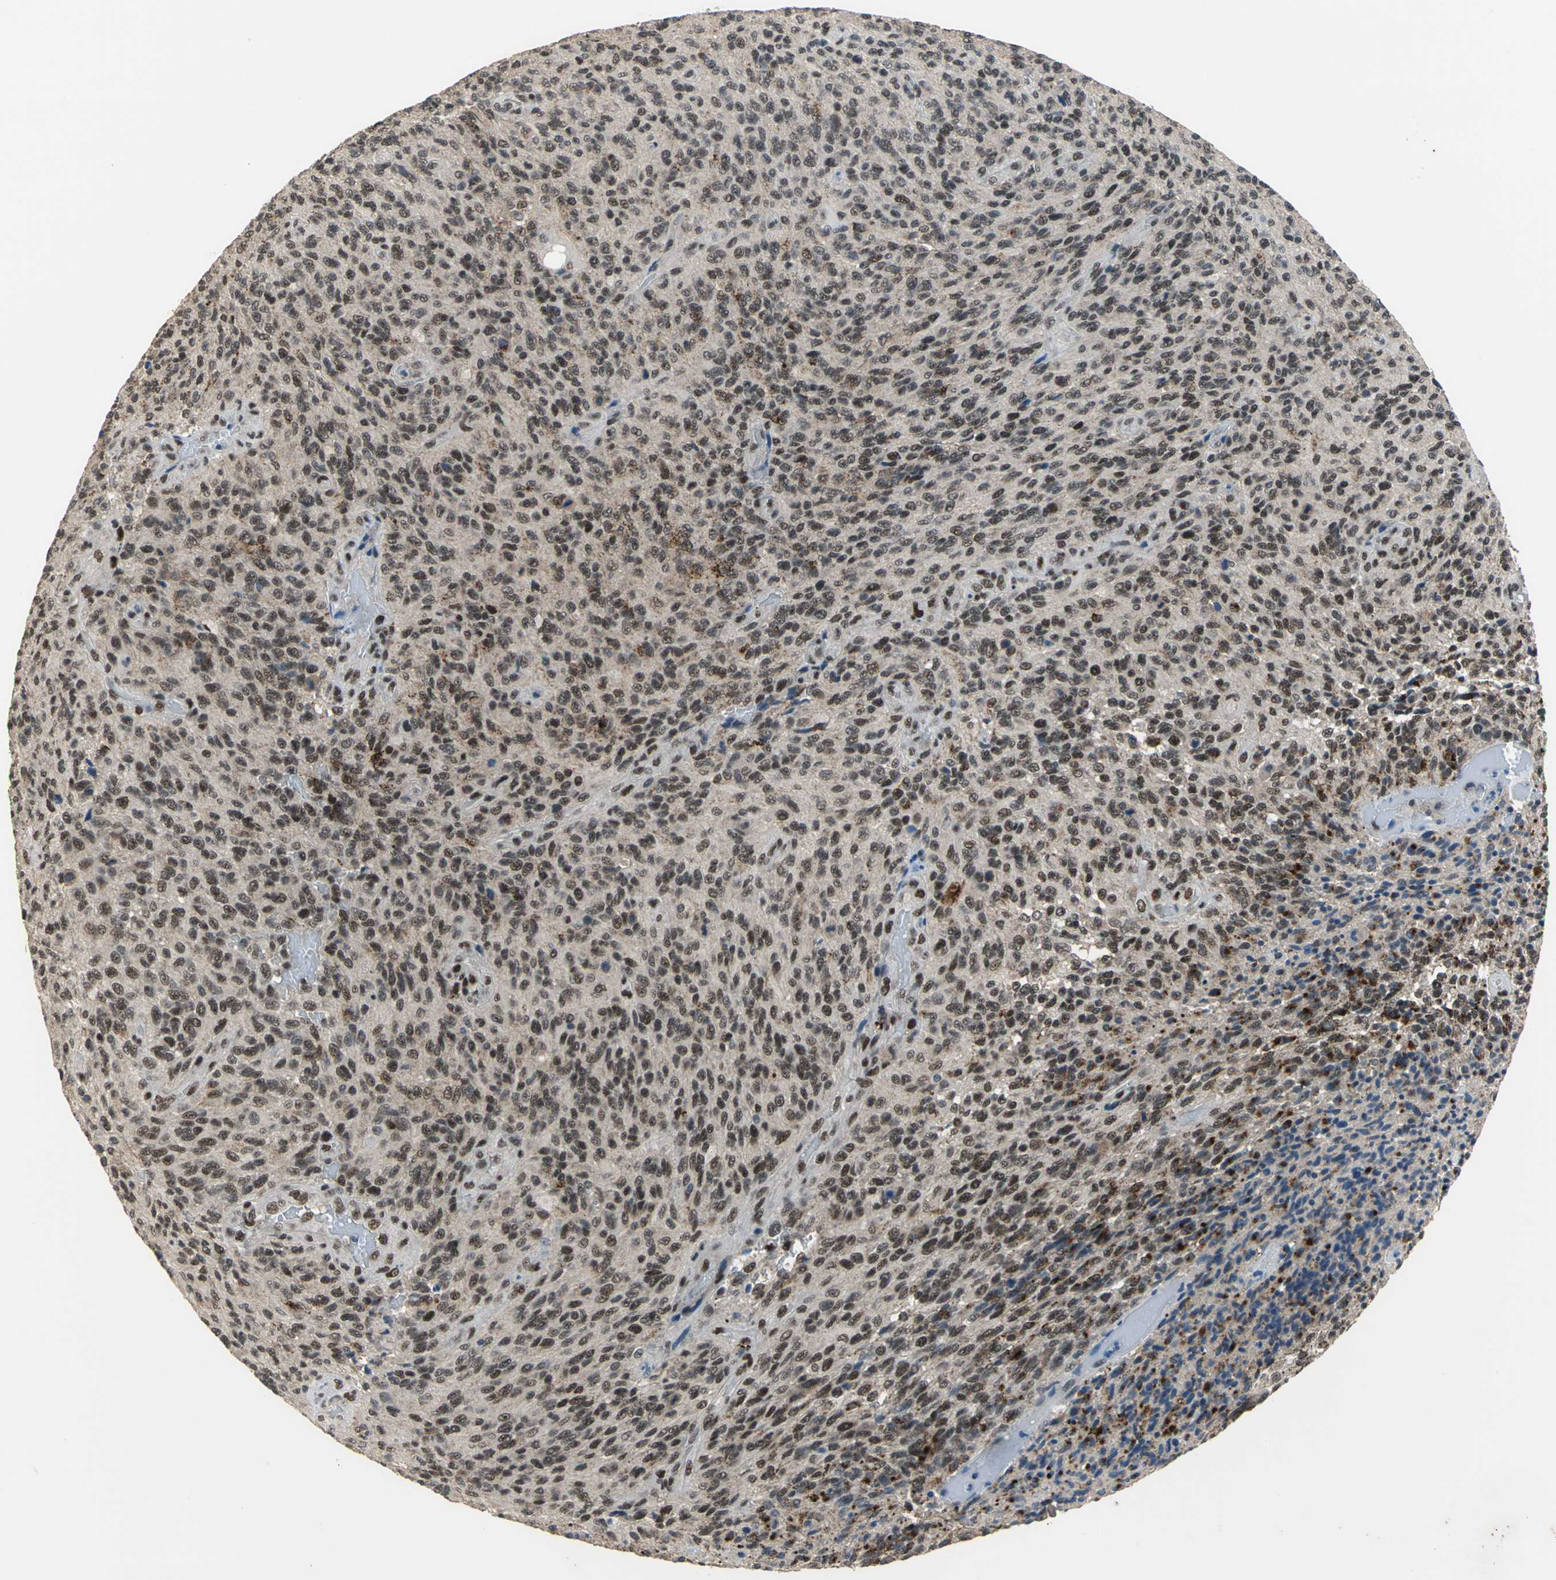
{"staining": {"intensity": "strong", "quantity": ">75%", "location": "cytoplasmic/membranous,nuclear"}, "tissue": "glioma", "cell_type": "Tumor cells", "image_type": "cancer", "snomed": [{"axis": "morphology", "description": "Normal tissue, NOS"}, {"axis": "morphology", "description": "Glioma, malignant, High grade"}, {"axis": "topography", "description": "Cerebral cortex"}], "caption": "This photomicrograph reveals immunohistochemistry (IHC) staining of malignant glioma (high-grade), with high strong cytoplasmic/membranous and nuclear staining in approximately >75% of tumor cells.", "gene": "ELF2", "patient": {"sex": "male", "age": 56}}